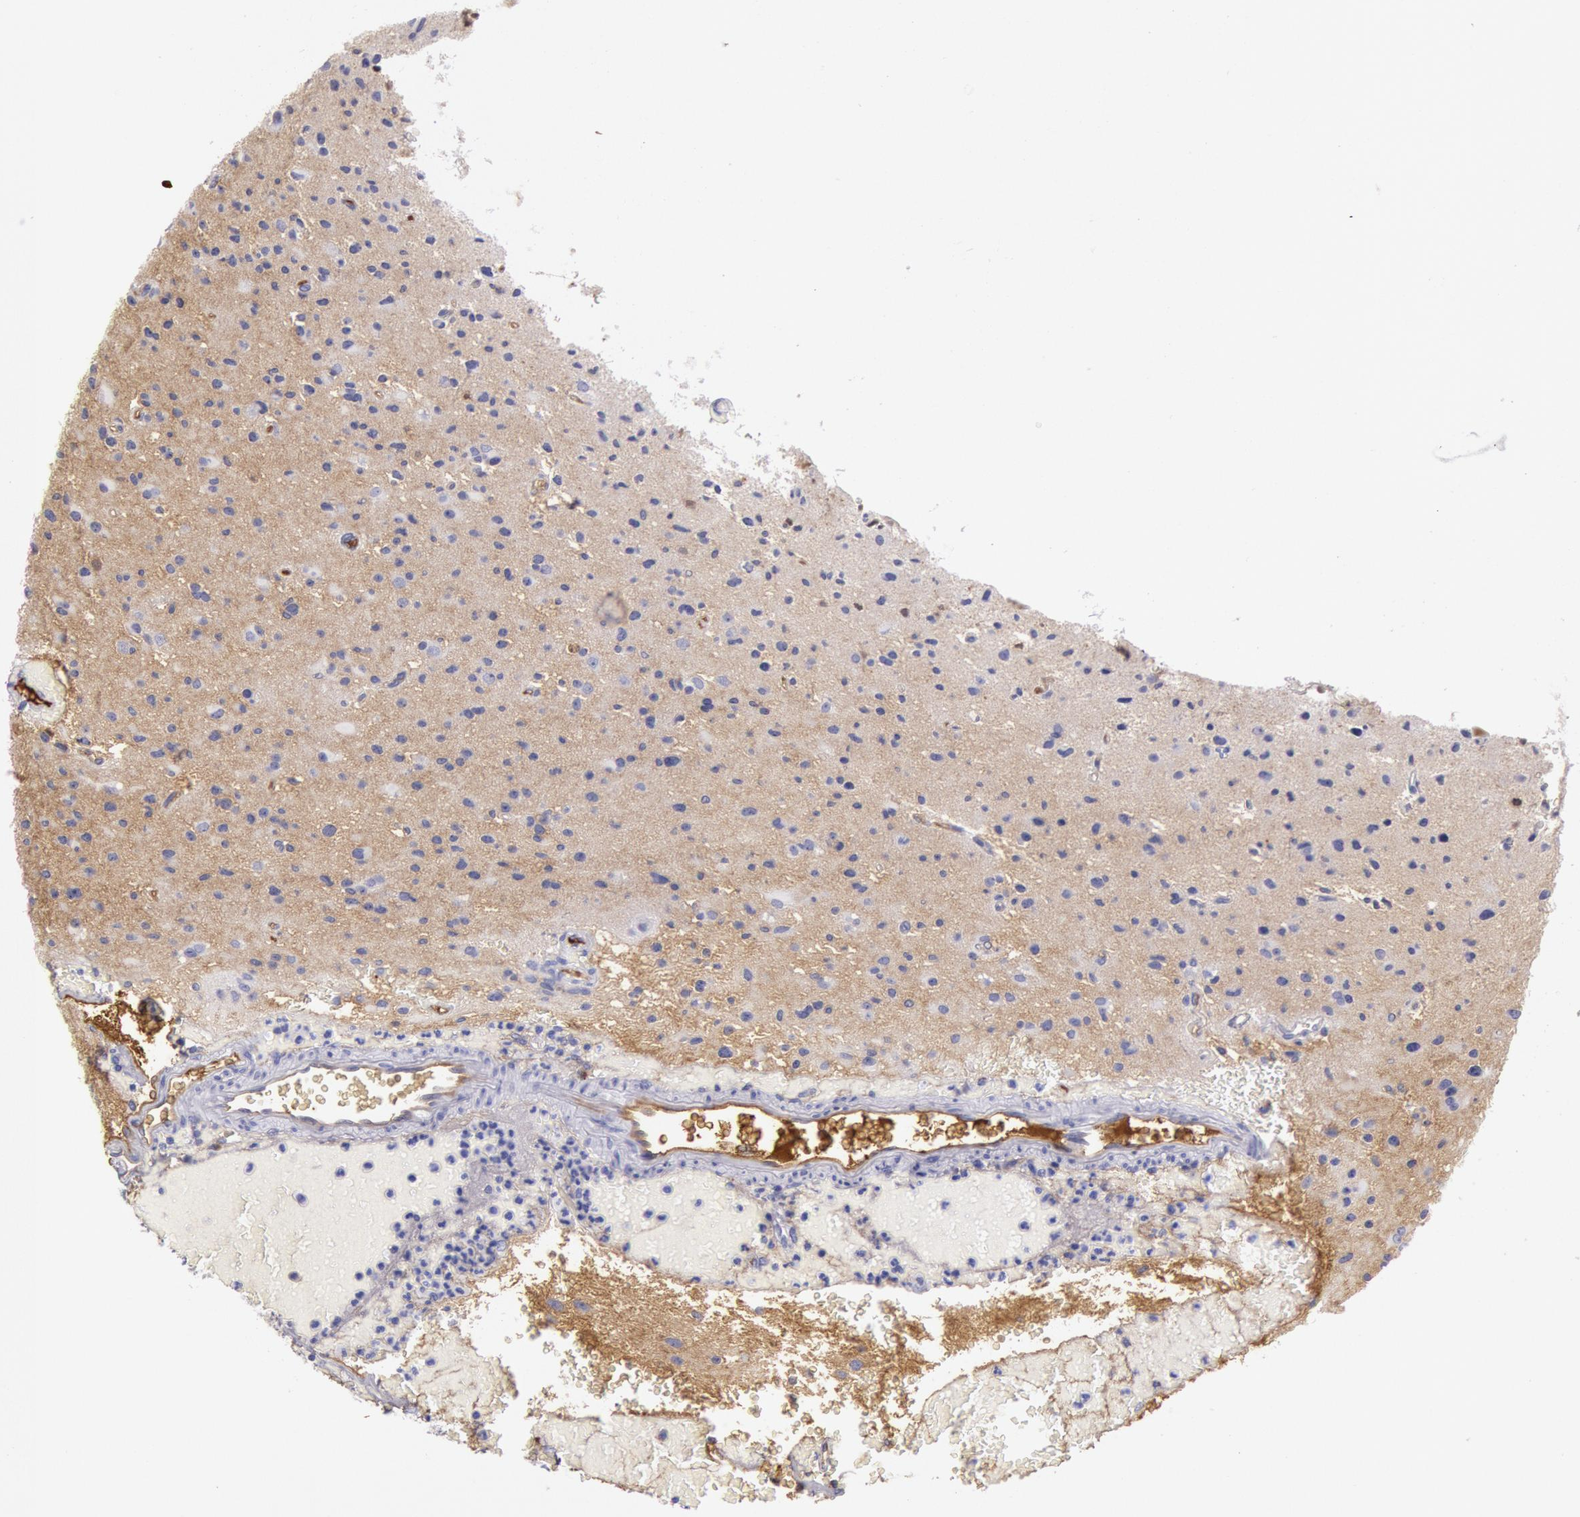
{"staining": {"intensity": "weak", "quantity": "25%-75%", "location": "cytoplasmic/membranous"}, "tissue": "glioma", "cell_type": "Tumor cells", "image_type": "cancer", "snomed": [{"axis": "morphology", "description": "Glioma, malignant, Low grade"}, {"axis": "topography", "description": "Brain"}], "caption": "Immunohistochemistry (IHC) micrograph of neoplastic tissue: human glioma stained using immunohistochemistry shows low levels of weak protein expression localized specifically in the cytoplasmic/membranous of tumor cells, appearing as a cytoplasmic/membranous brown color.", "gene": "IGHG1", "patient": {"sex": "female", "age": 46}}